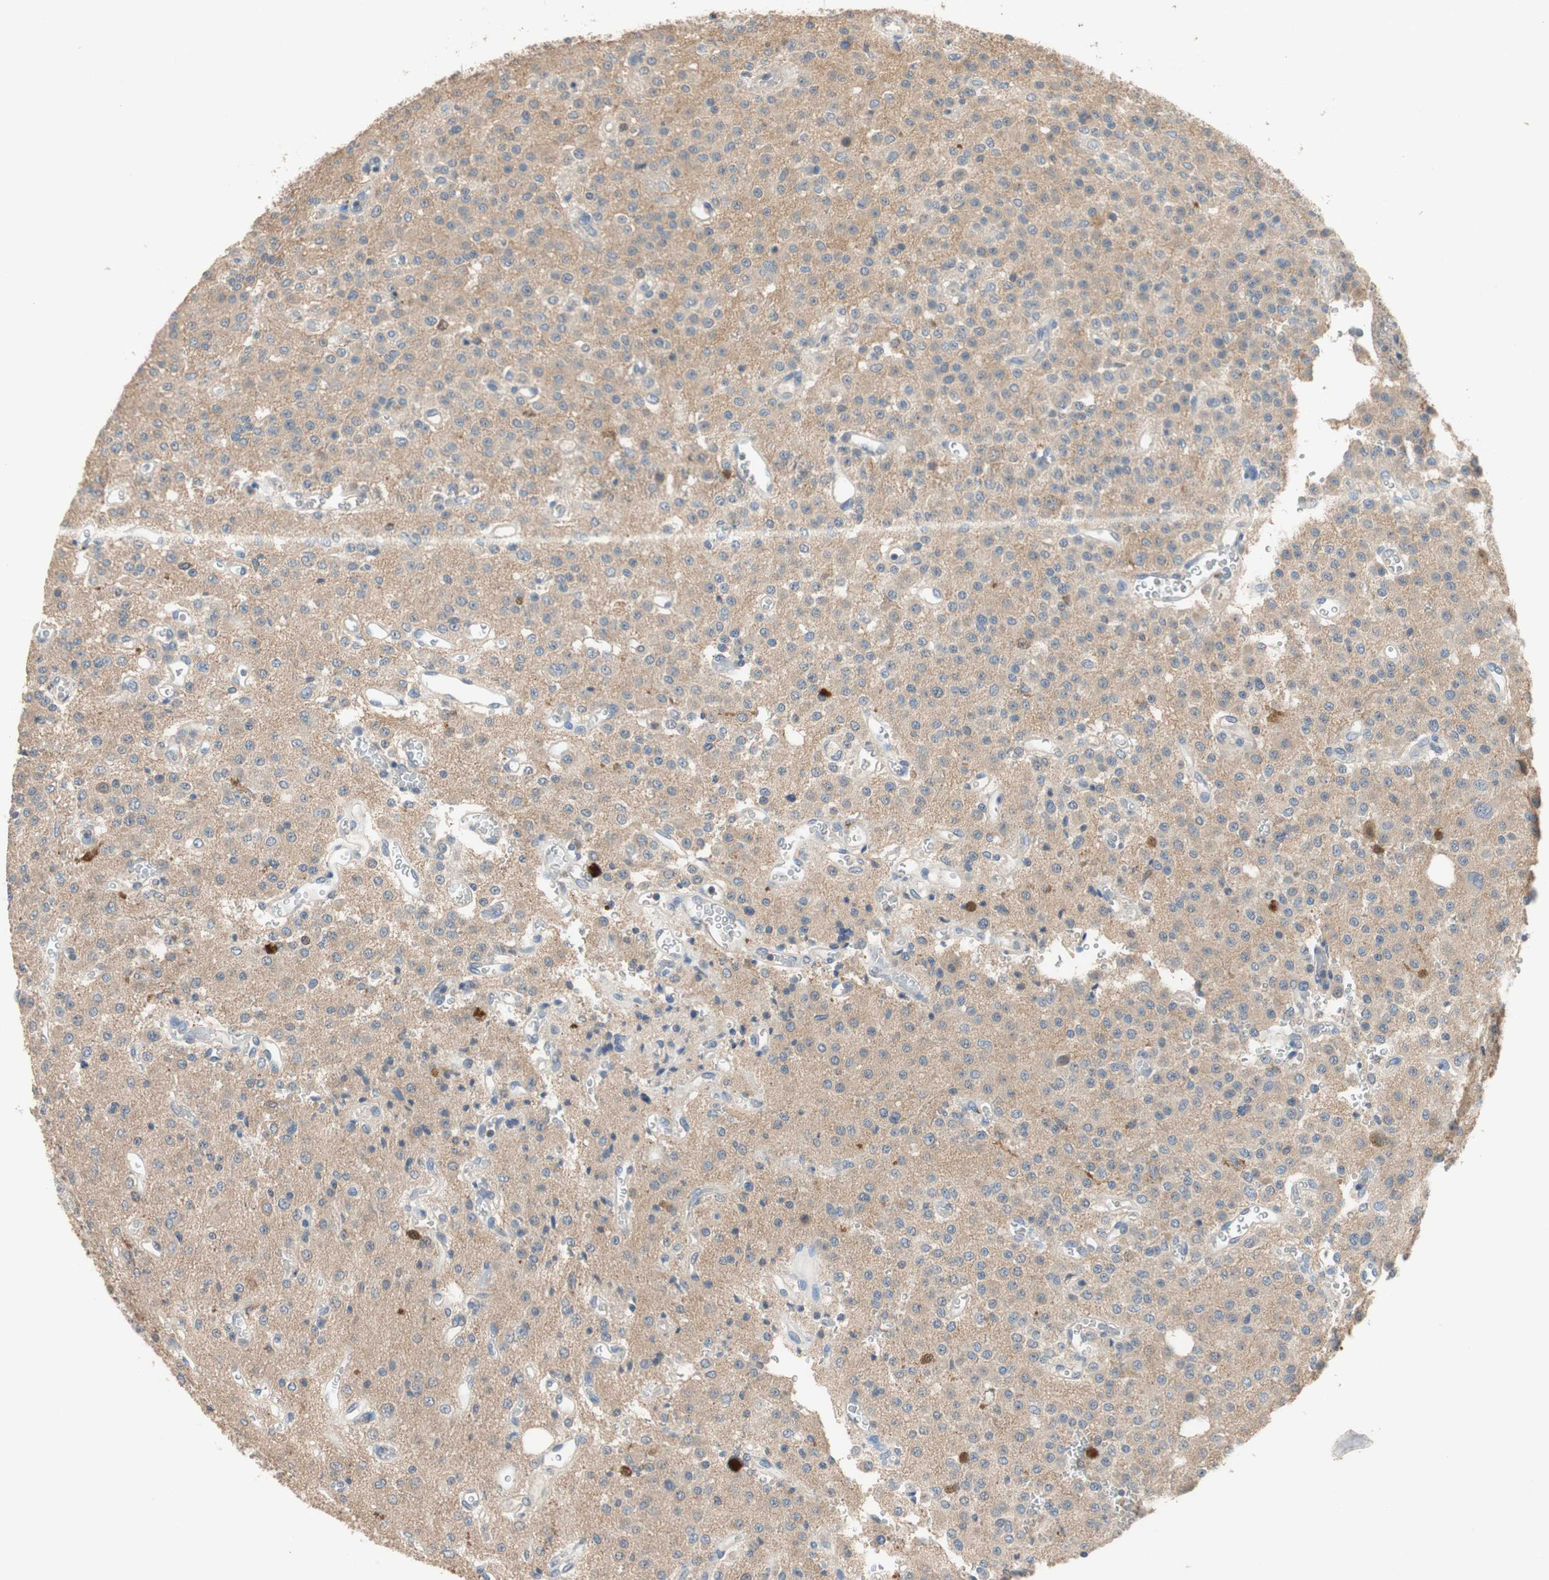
{"staining": {"intensity": "moderate", "quantity": ">75%", "location": "cytoplasmic/membranous"}, "tissue": "glioma", "cell_type": "Tumor cells", "image_type": "cancer", "snomed": [{"axis": "morphology", "description": "Glioma, malignant, Low grade"}, {"axis": "topography", "description": "Brain"}], "caption": "A high-resolution image shows immunohistochemistry (IHC) staining of malignant low-grade glioma, which reveals moderate cytoplasmic/membranous staining in about >75% of tumor cells.", "gene": "ADAP1", "patient": {"sex": "male", "age": 38}}